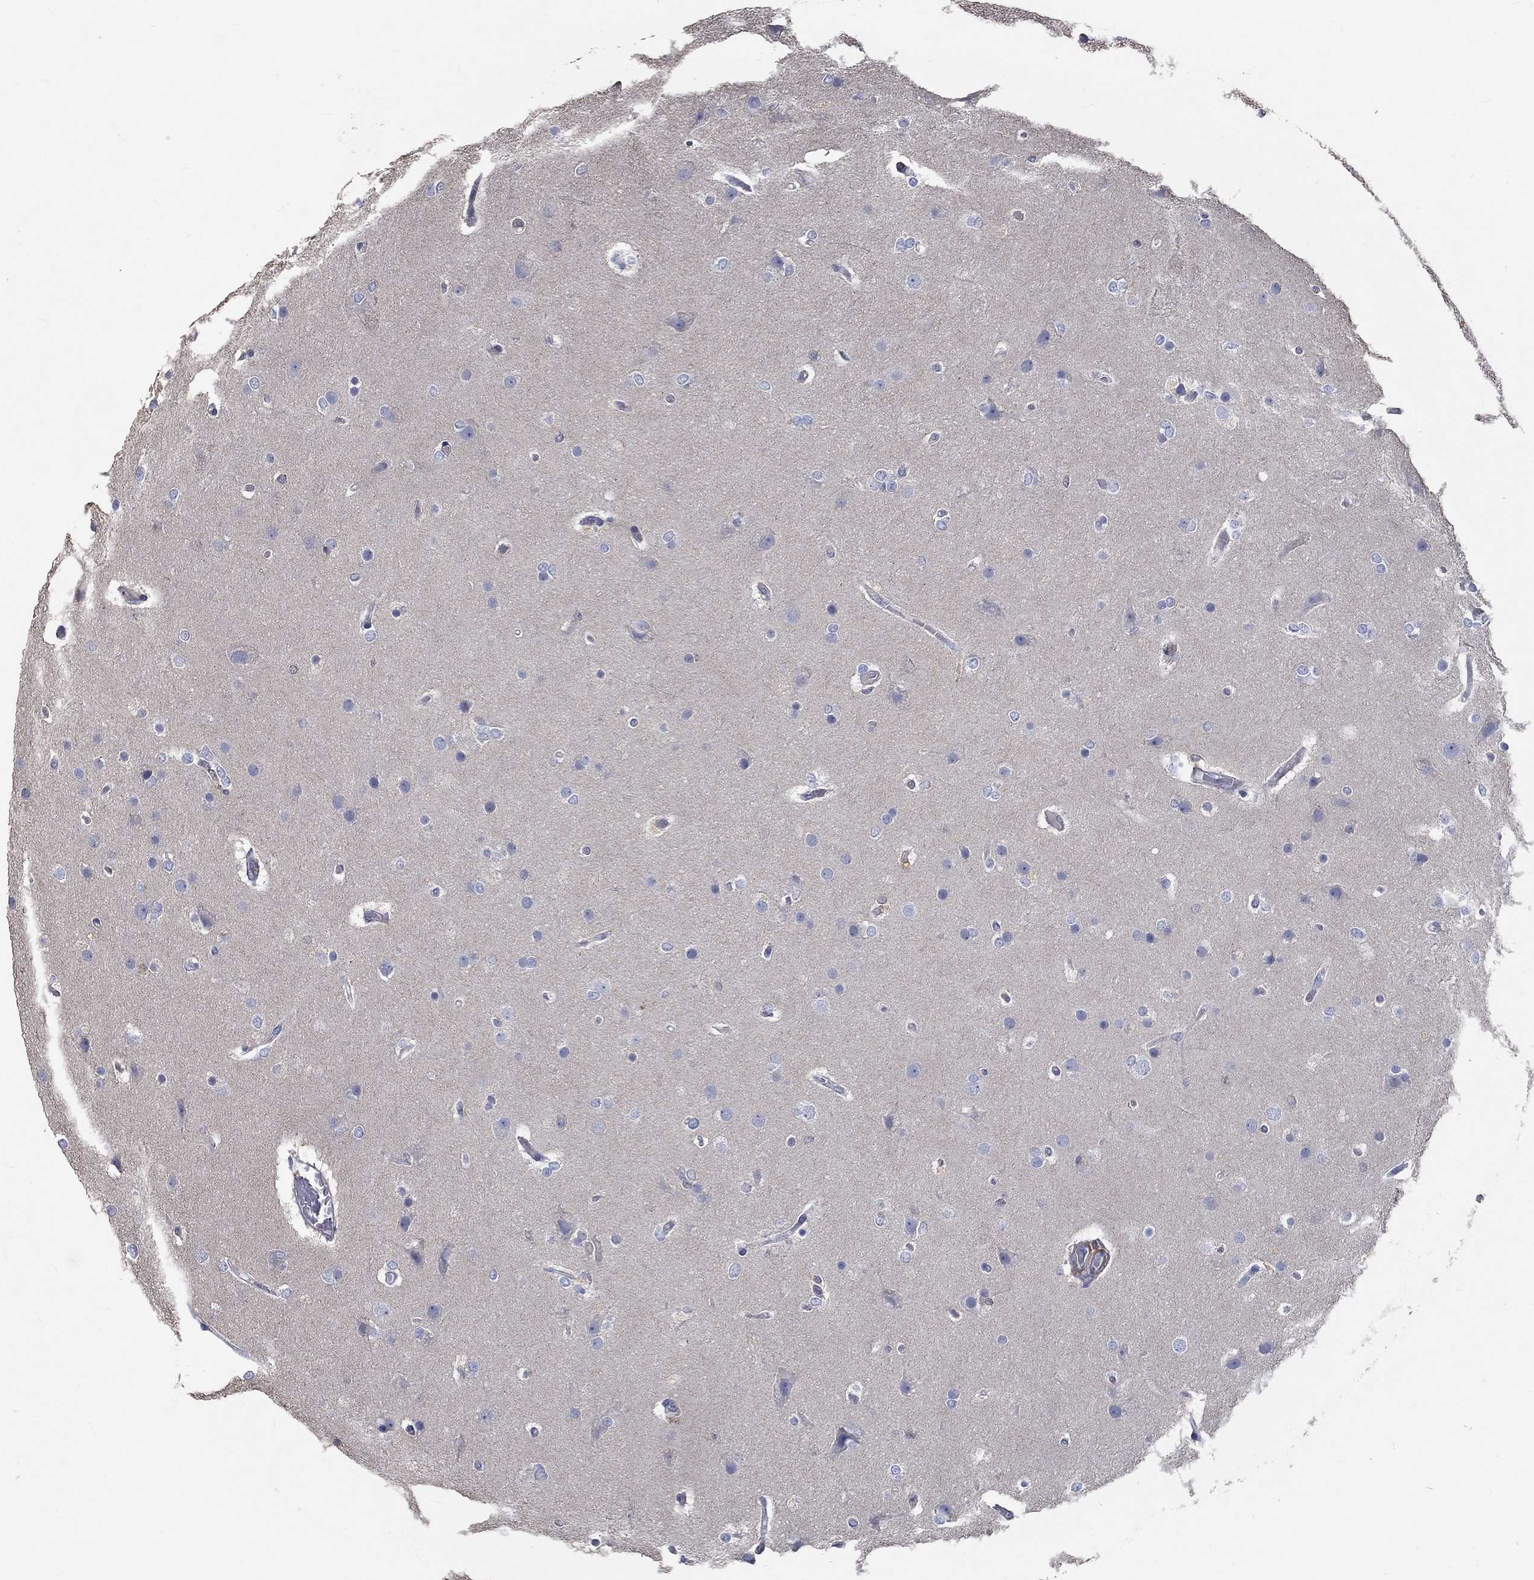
{"staining": {"intensity": "negative", "quantity": "none", "location": "none"}, "tissue": "glioma", "cell_type": "Tumor cells", "image_type": "cancer", "snomed": [{"axis": "morphology", "description": "Glioma, malignant, High grade"}, {"axis": "topography", "description": "Brain"}], "caption": "Glioma stained for a protein using immunohistochemistry (IHC) demonstrates no staining tumor cells.", "gene": "TNFAIP8L3", "patient": {"sex": "female", "age": 61}}